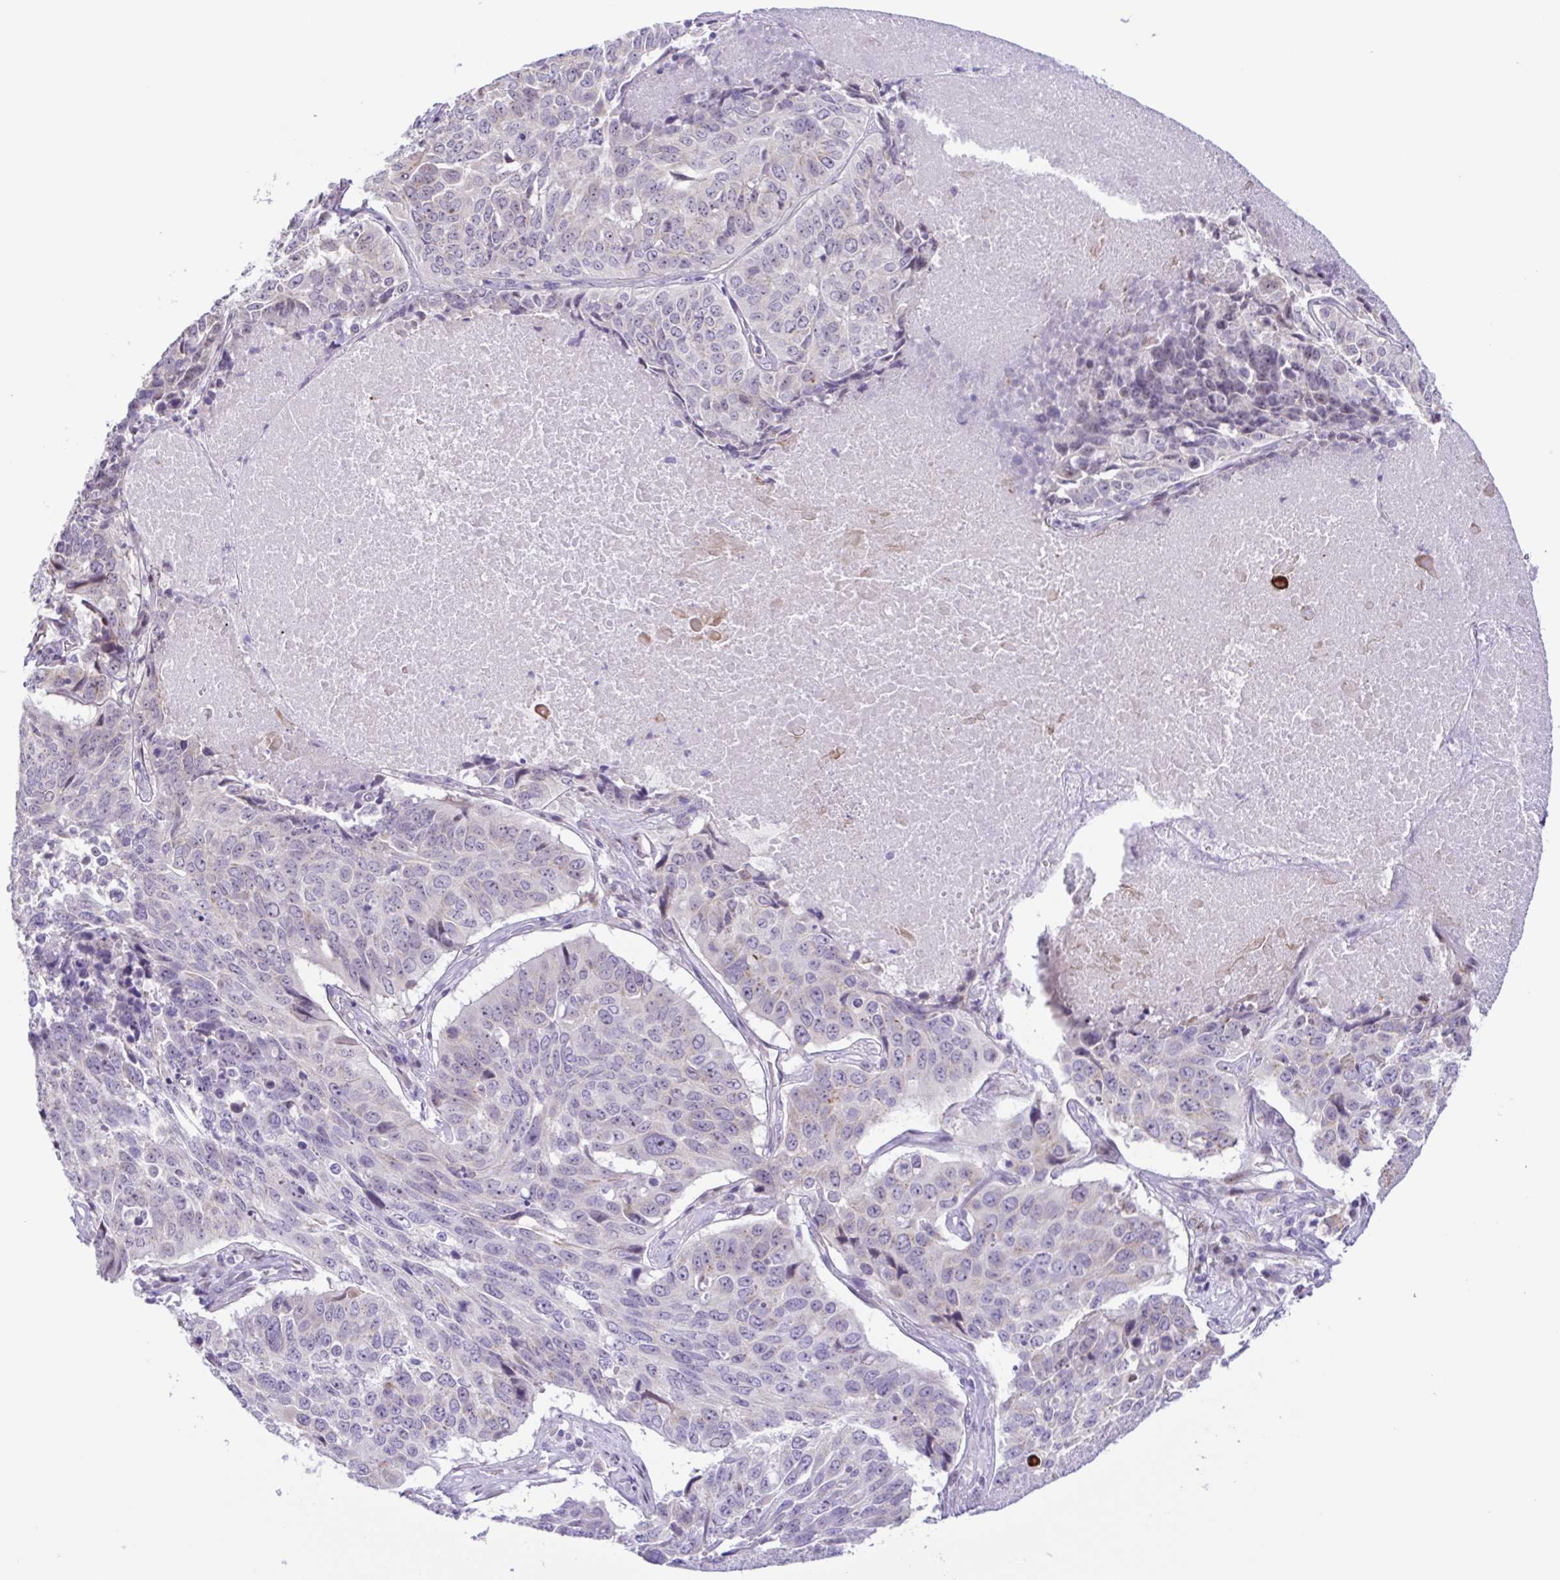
{"staining": {"intensity": "negative", "quantity": "none", "location": "none"}, "tissue": "lung cancer", "cell_type": "Tumor cells", "image_type": "cancer", "snomed": [{"axis": "morphology", "description": "Normal tissue, NOS"}, {"axis": "morphology", "description": "Squamous cell carcinoma, NOS"}, {"axis": "topography", "description": "Bronchus"}, {"axis": "topography", "description": "Lung"}], "caption": "The IHC micrograph has no significant staining in tumor cells of lung cancer tissue.", "gene": "TGM3", "patient": {"sex": "male", "age": 64}}